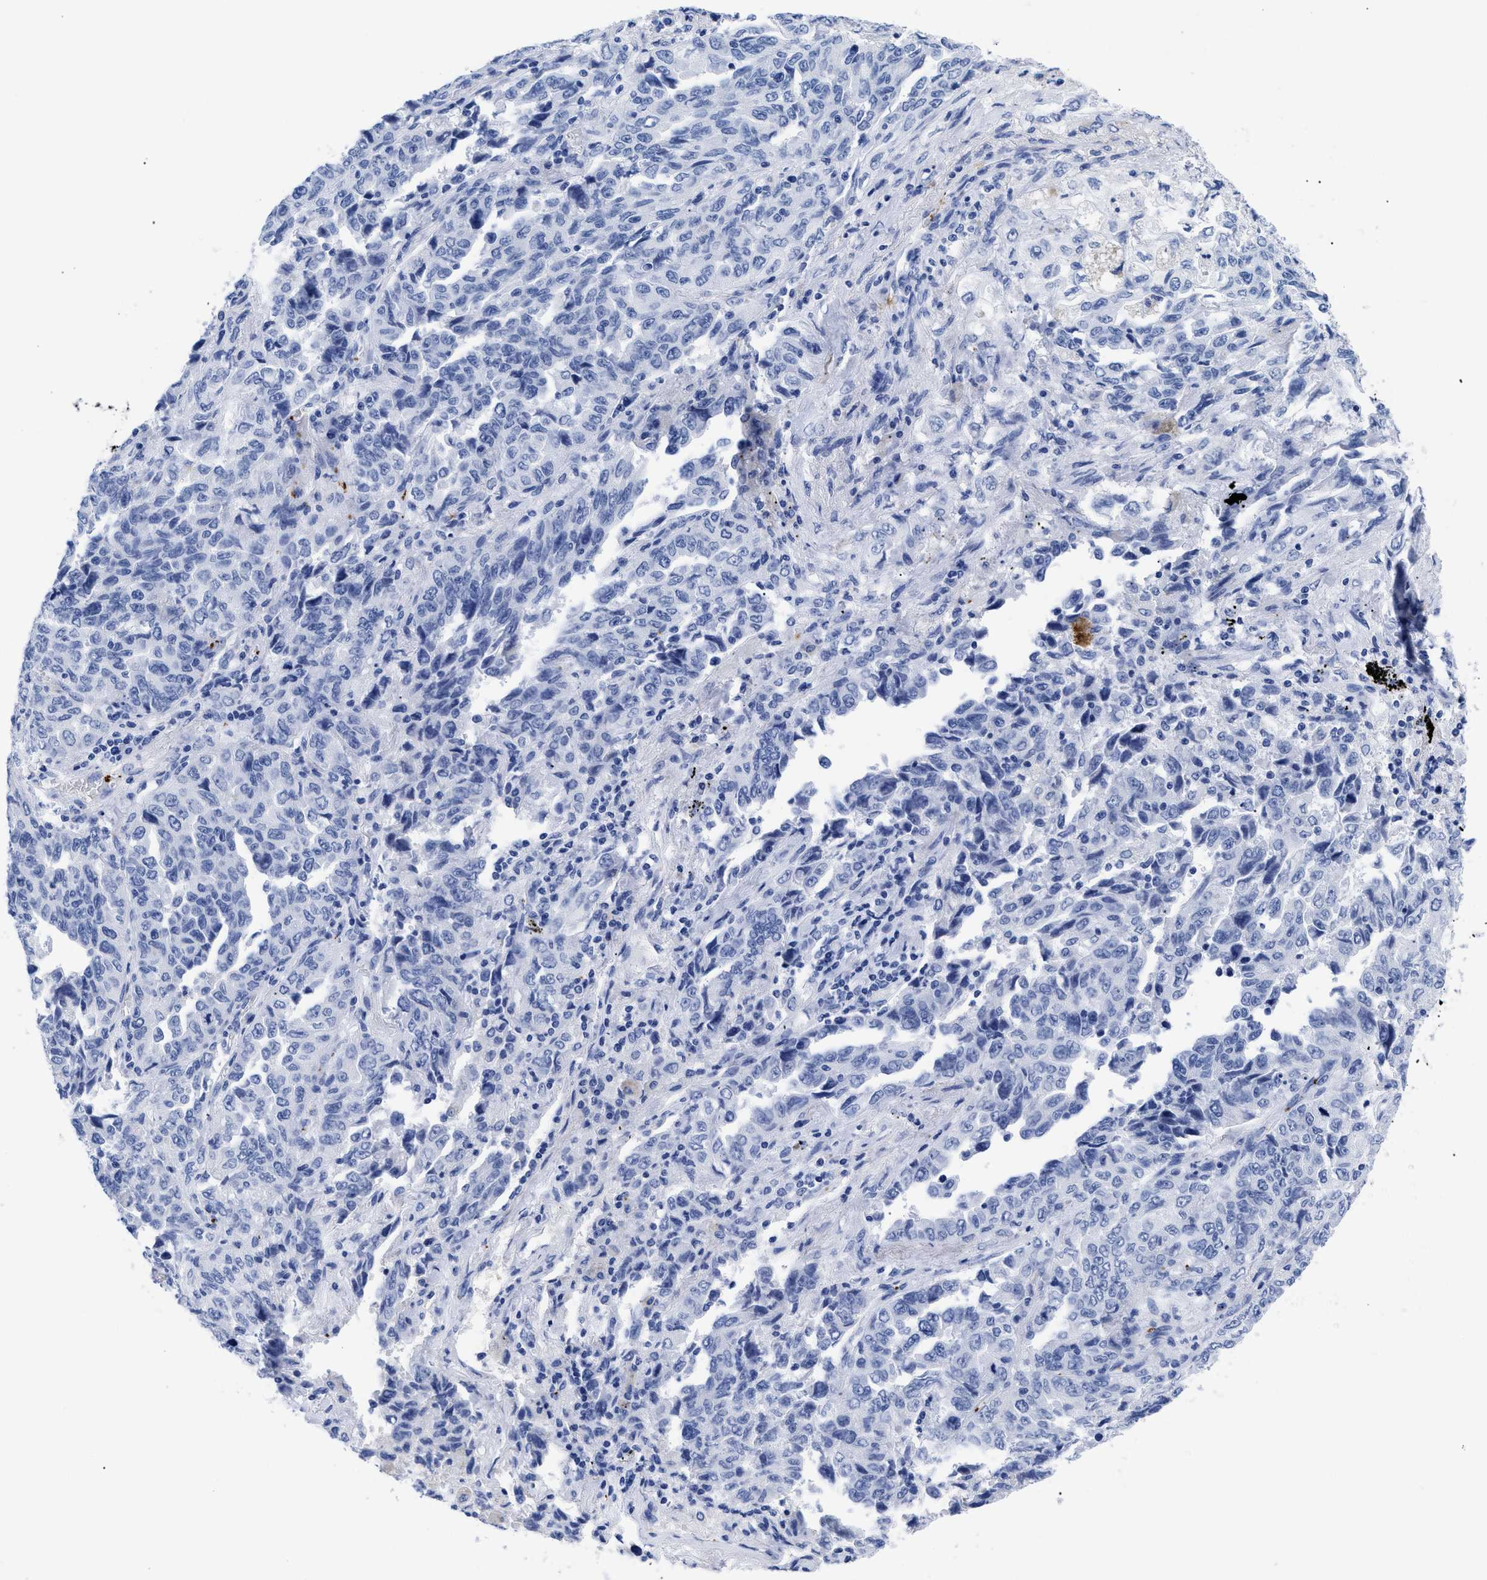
{"staining": {"intensity": "negative", "quantity": "none", "location": "none"}, "tissue": "lung cancer", "cell_type": "Tumor cells", "image_type": "cancer", "snomed": [{"axis": "morphology", "description": "Adenocarcinoma, NOS"}, {"axis": "topography", "description": "Lung"}], "caption": "The image shows no significant expression in tumor cells of adenocarcinoma (lung).", "gene": "TREML1", "patient": {"sex": "female", "age": 51}}